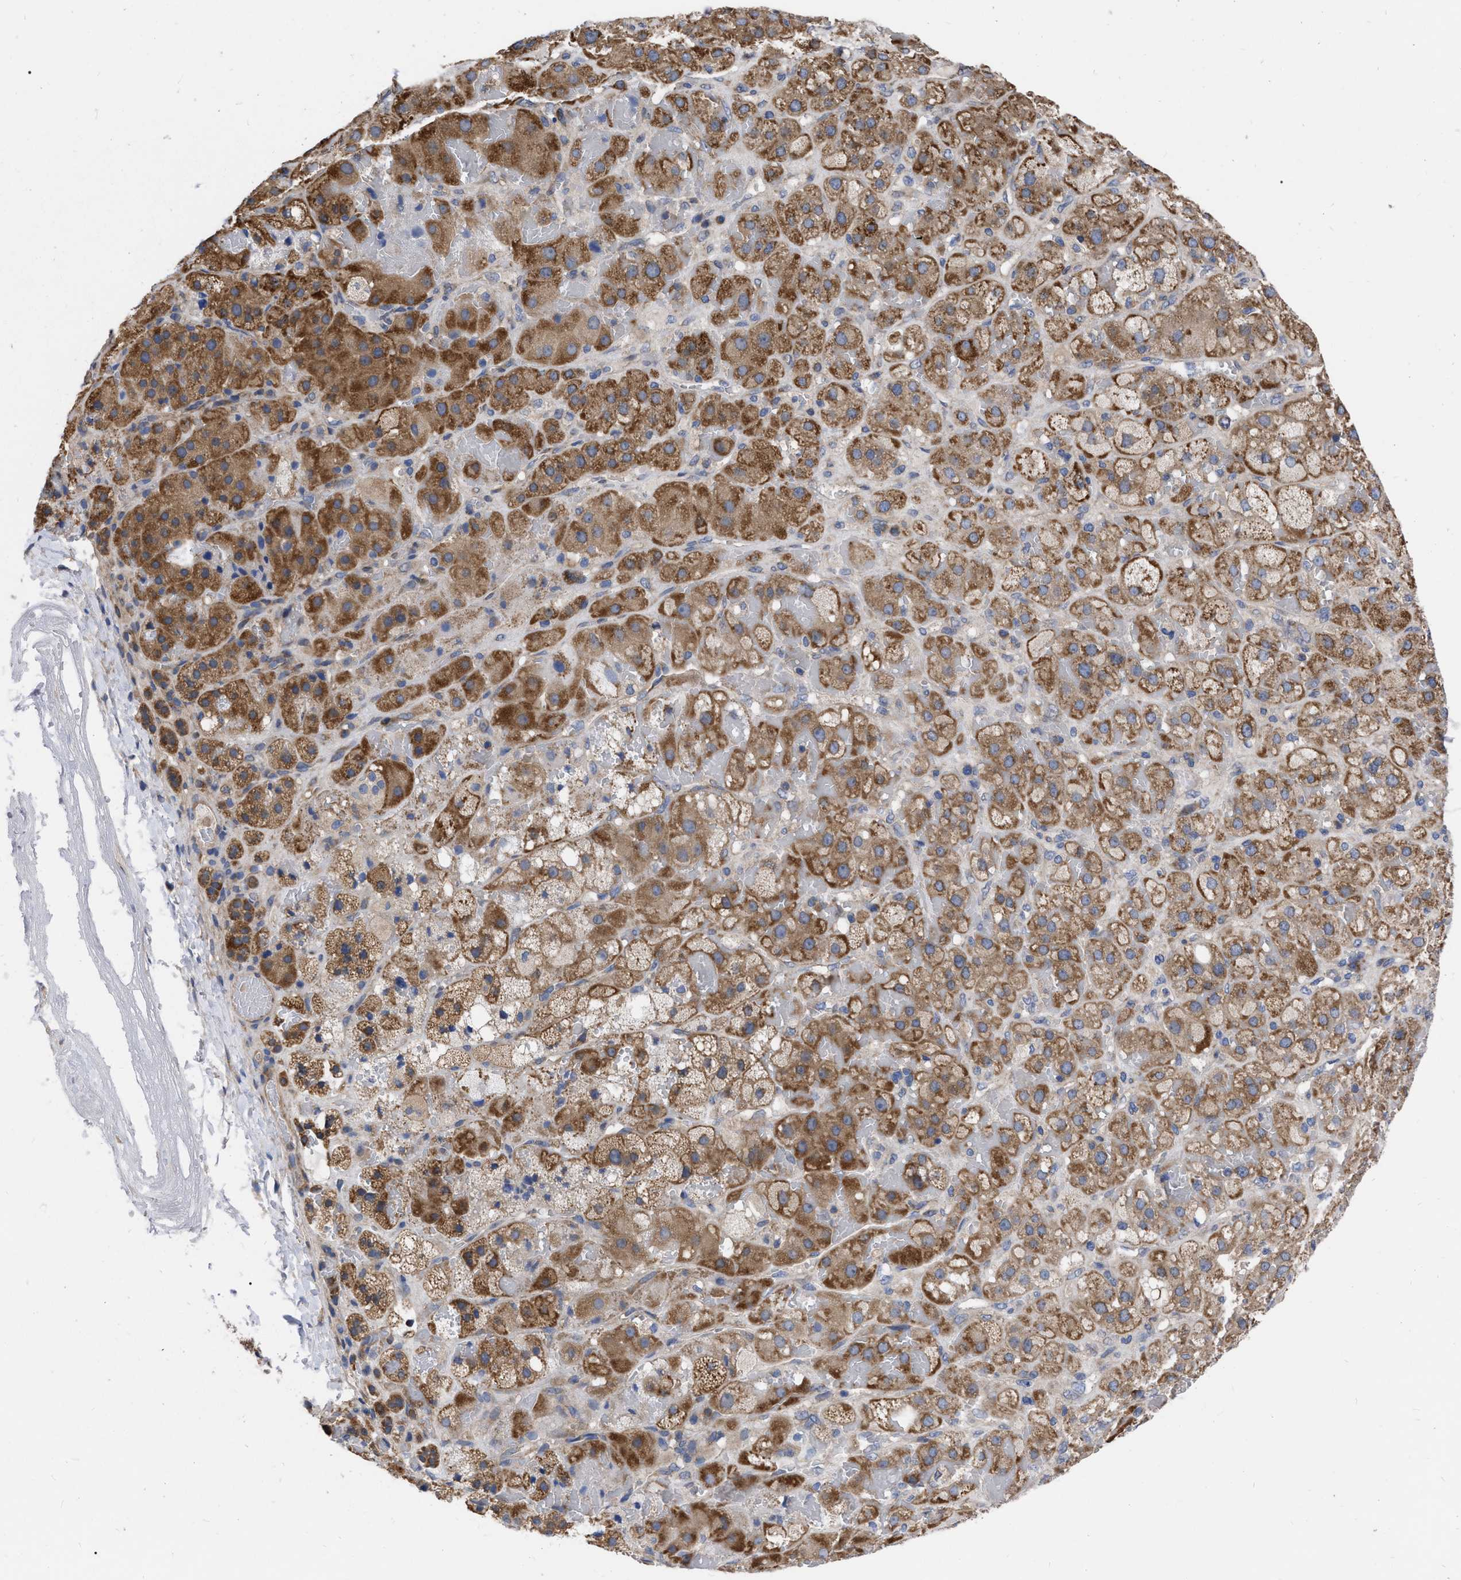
{"staining": {"intensity": "moderate", "quantity": ">75%", "location": "cytoplasmic/membranous"}, "tissue": "adrenal gland", "cell_type": "Glandular cells", "image_type": "normal", "snomed": [{"axis": "morphology", "description": "Normal tissue, NOS"}, {"axis": "topography", "description": "Adrenal gland"}], "caption": "Immunohistochemistry staining of unremarkable adrenal gland, which displays medium levels of moderate cytoplasmic/membranous expression in about >75% of glandular cells indicating moderate cytoplasmic/membranous protein expression. The staining was performed using DAB (3,3'-diaminobenzidine) (brown) for protein detection and nuclei were counterstained in hematoxylin (blue).", "gene": "CDKN2C", "patient": {"sex": "female", "age": 47}}